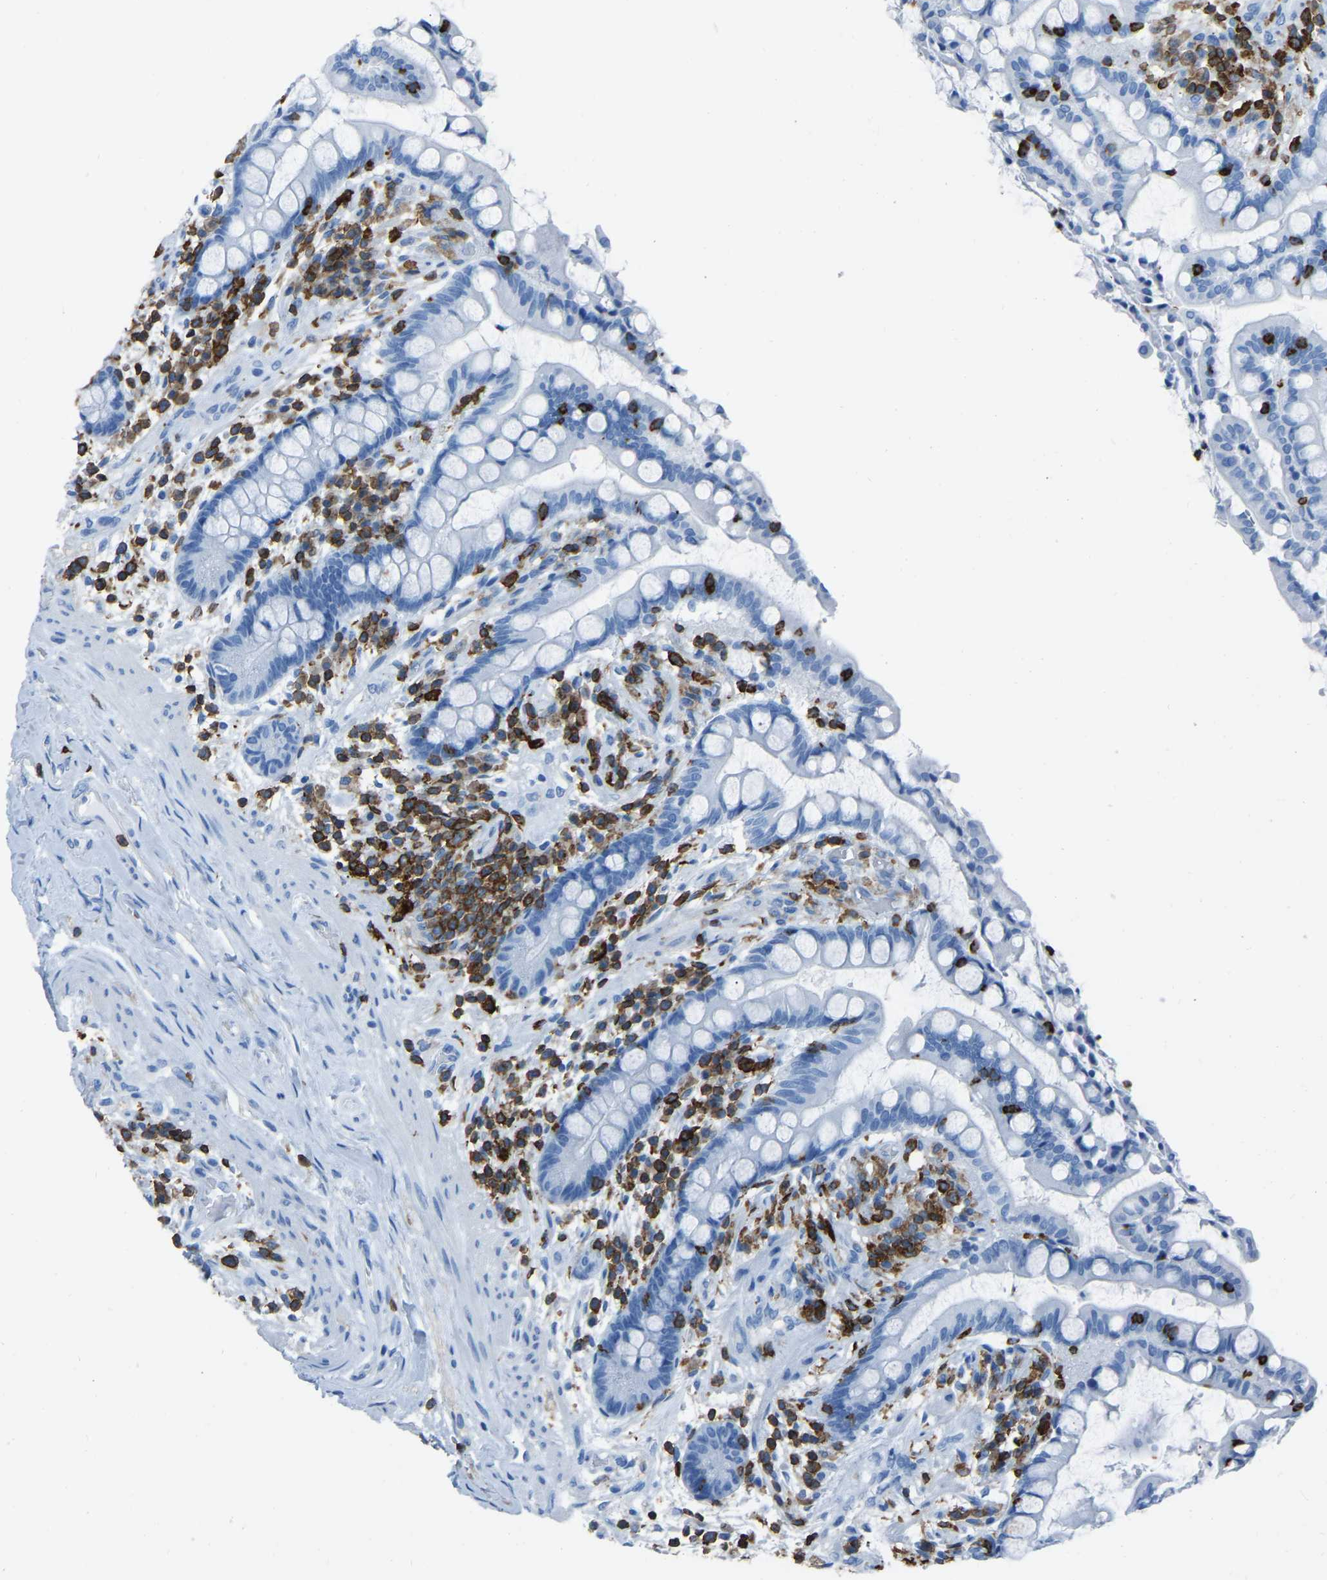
{"staining": {"intensity": "negative", "quantity": "none", "location": "none"}, "tissue": "colon", "cell_type": "Endothelial cells", "image_type": "normal", "snomed": [{"axis": "morphology", "description": "Normal tissue, NOS"}, {"axis": "topography", "description": "Colon"}], "caption": "This is an IHC photomicrograph of unremarkable colon. There is no positivity in endothelial cells.", "gene": "LSP1", "patient": {"sex": "male", "age": 73}}